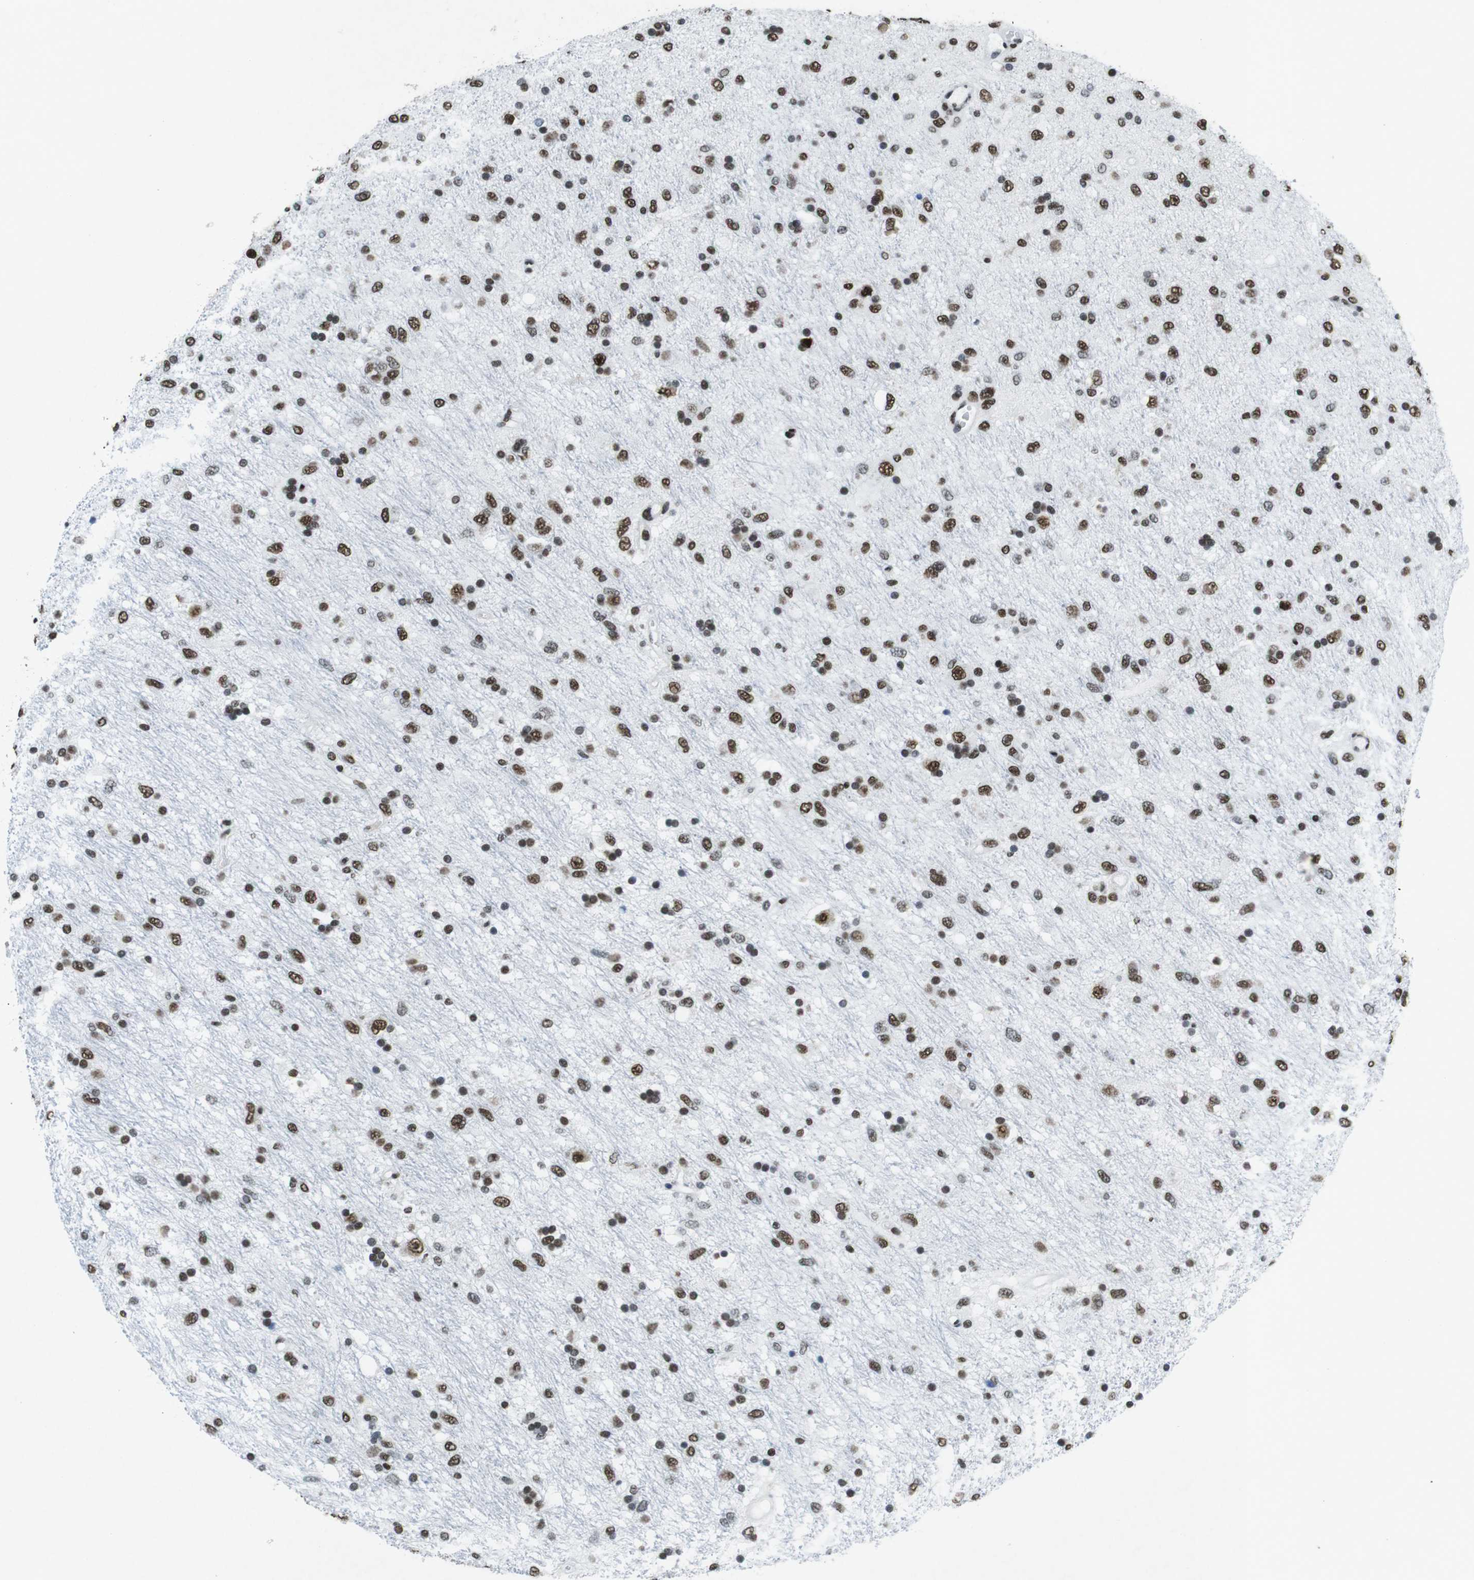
{"staining": {"intensity": "moderate", "quantity": ">75%", "location": "nuclear"}, "tissue": "glioma", "cell_type": "Tumor cells", "image_type": "cancer", "snomed": [{"axis": "morphology", "description": "Glioma, malignant, Low grade"}, {"axis": "topography", "description": "Brain"}], "caption": "A photomicrograph of human glioma stained for a protein demonstrates moderate nuclear brown staining in tumor cells.", "gene": "CITED2", "patient": {"sex": "male", "age": 77}}